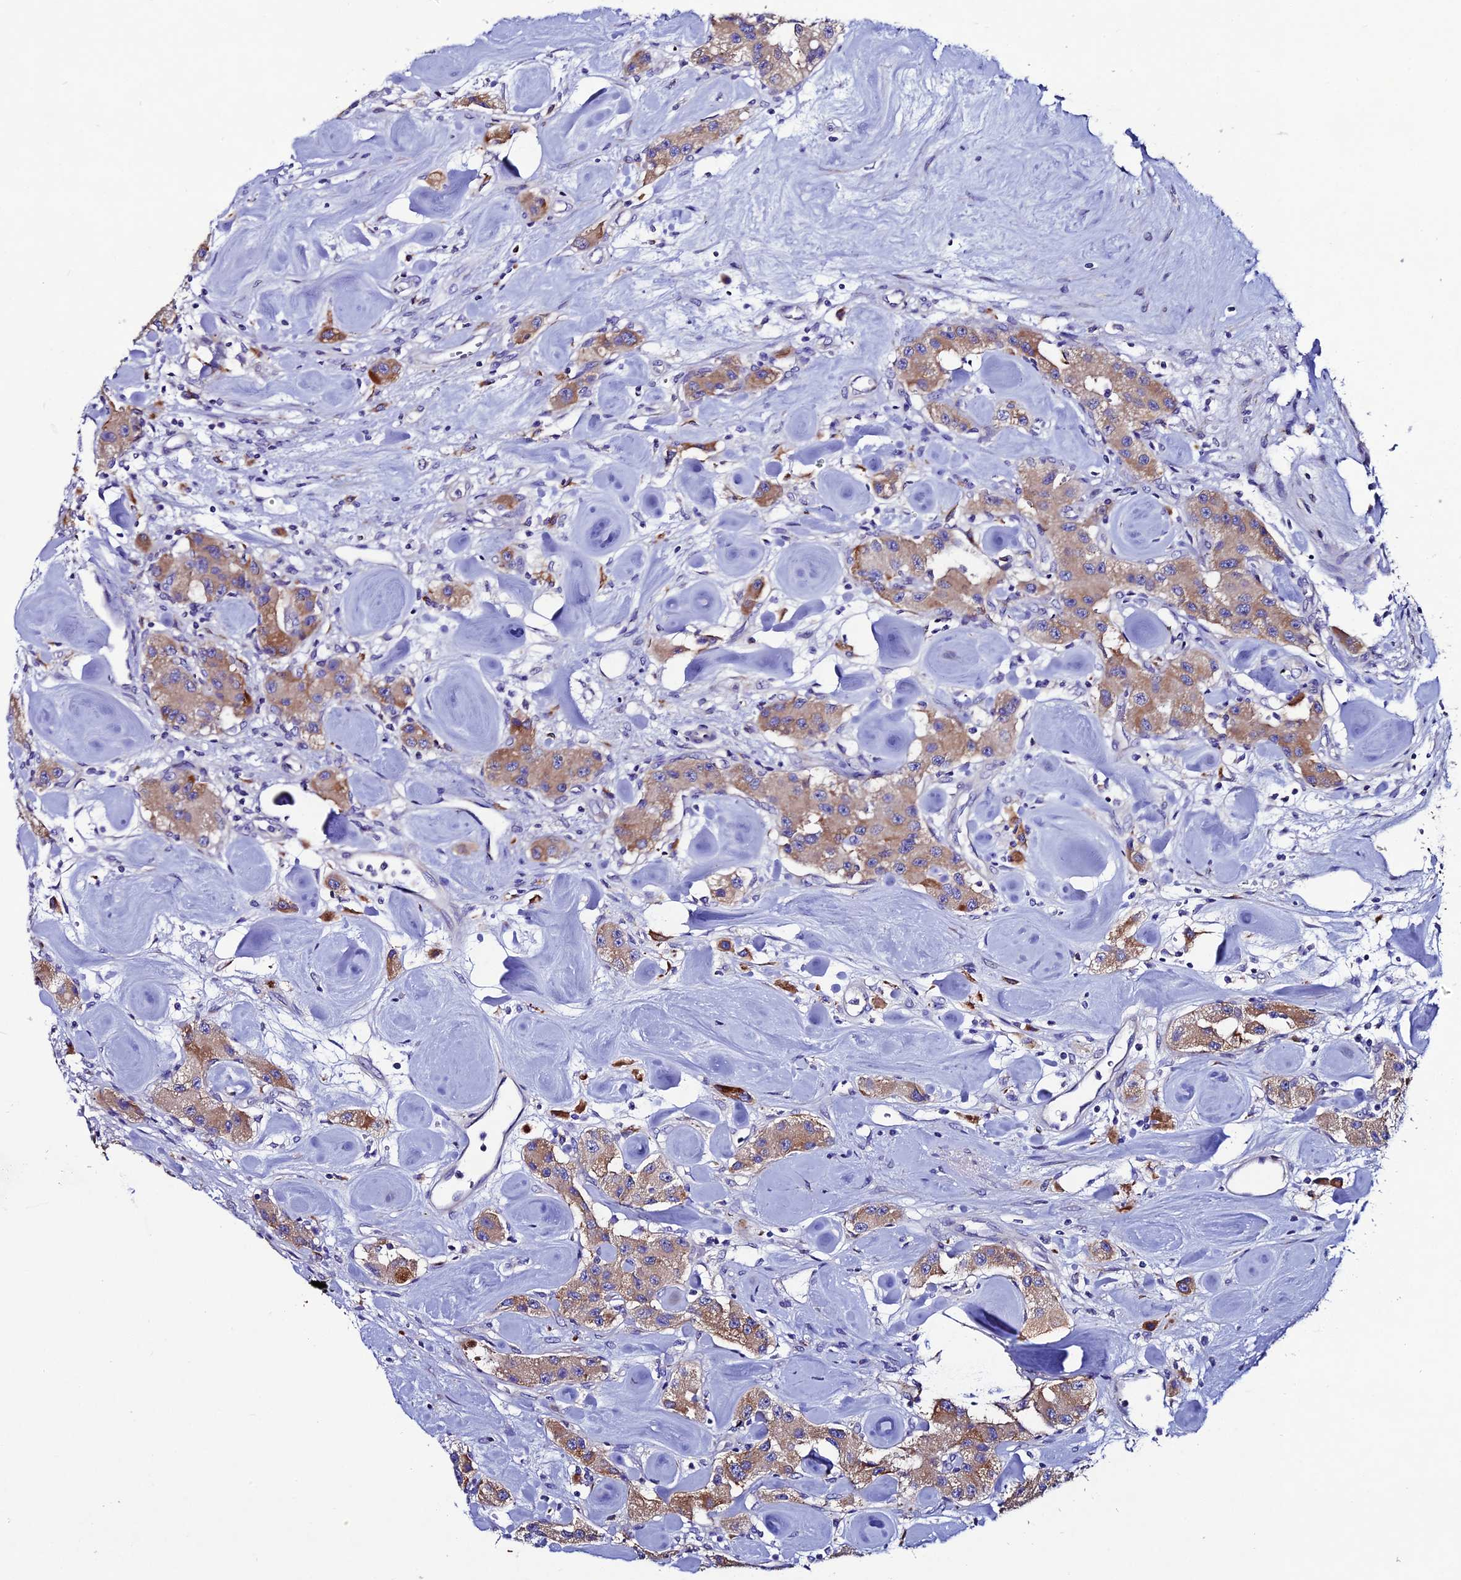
{"staining": {"intensity": "moderate", "quantity": ">75%", "location": "cytoplasmic/membranous"}, "tissue": "carcinoid", "cell_type": "Tumor cells", "image_type": "cancer", "snomed": [{"axis": "morphology", "description": "Carcinoid, malignant, NOS"}, {"axis": "topography", "description": "Pancreas"}], "caption": "Tumor cells demonstrate moderate cytoplasmic/membranous positivity in about >75% of cells in carcinoid. The protein of interest is shown in brown color, while the nuclei are stained blue.", "gene": "OR51Q1", "patient": {"sex": "male", "age": 41}}